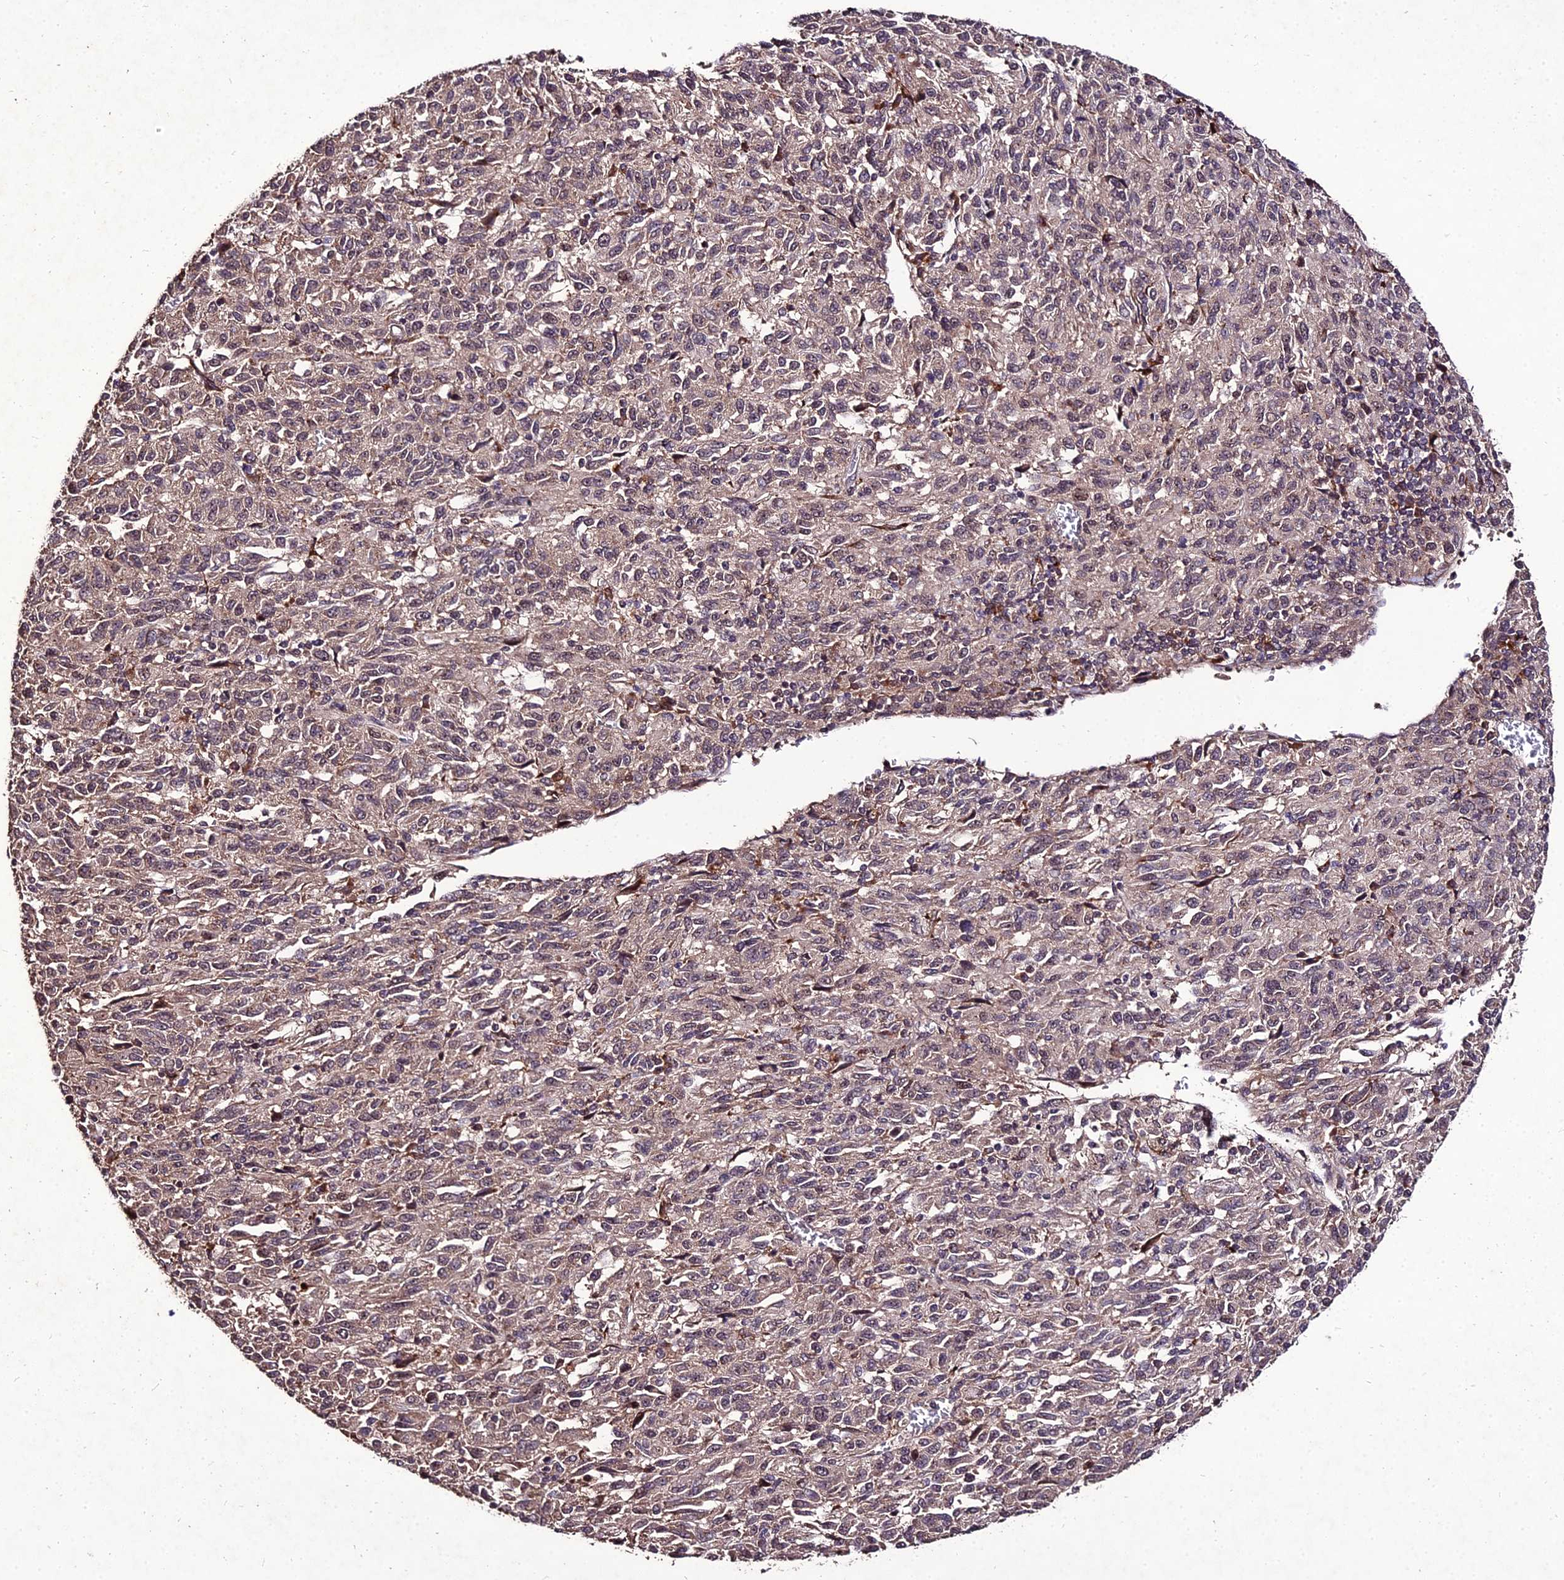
{"staining": {"intensity": "weak", "quantity": "<25%", "location": "cytoplasmic/membranous,nuclear"}, "tissue": "melanoma", "cell_type": "Tumor cells", "image_type": "cancer", "snomed": [{"axis": "morphology", "description": "Malignant melanoma, Metastatic site"}, {"axis": "topography", "description": "Lung"}], "caption": "Tumor cells show no significant protein expression in melanoma.", "gene": "ZNF766", "patient": {"sex": "male", "age": 64}}